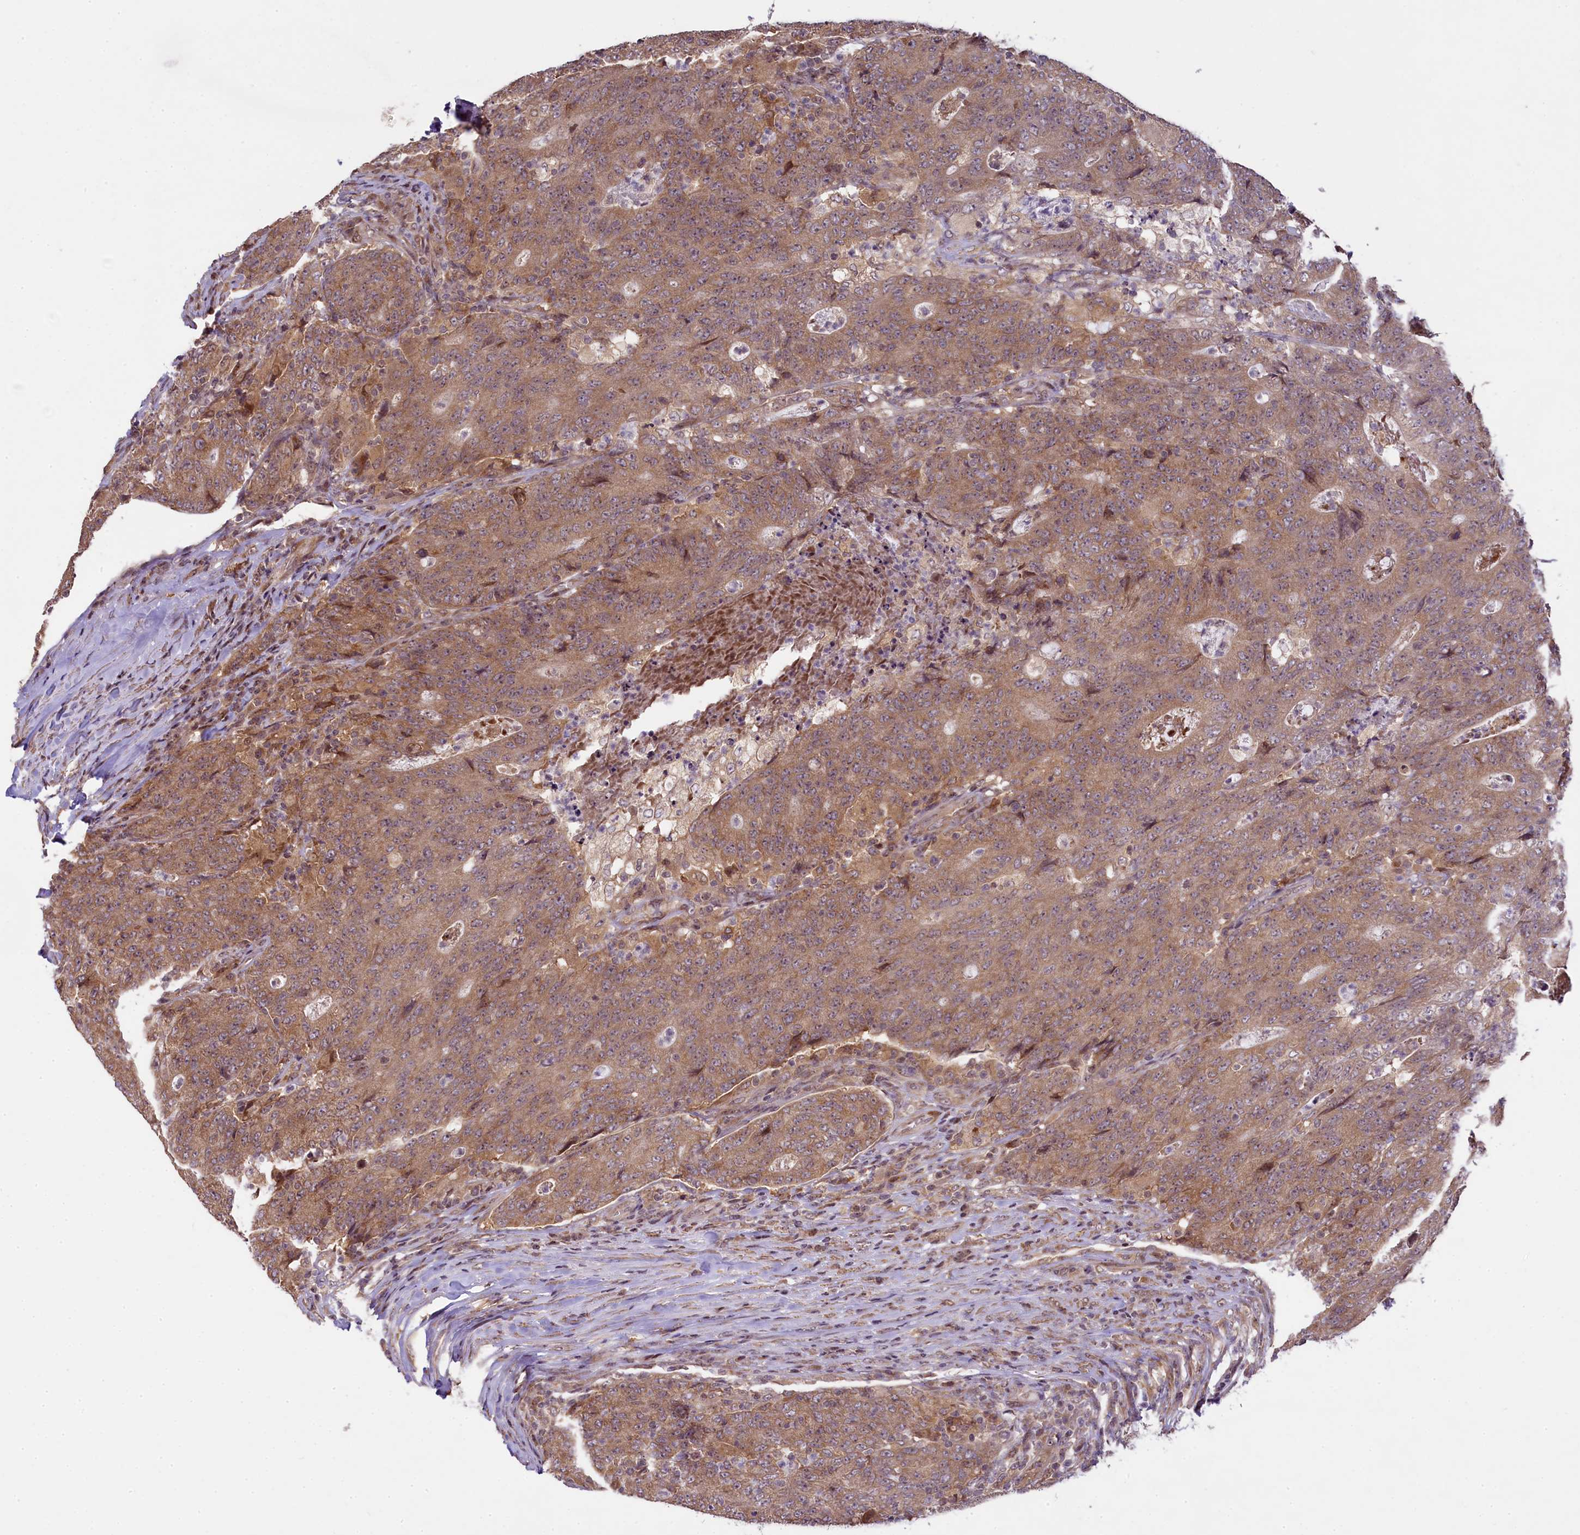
{"staining": {"intensity": "moderate", "quantity": ">75%", "location": "cytoplasmic/membranous"}, "tissue": "colorectal cancer", "cell_type": "Tumor cells", "image_type": "cancer", "snomed": [{"axis": "morphology", "description": "Adenocarcinoma, NOS"}, {"axis": "topography", "description": "Colon"}], "caption": "Colorectal cancer stained with a brown dye displays moderate cytoplasmic/membranous positive expression in approximately >75% of tumor cells.", "gene": "RBBP8", "patient": {"sex": "female", "age": 75}}